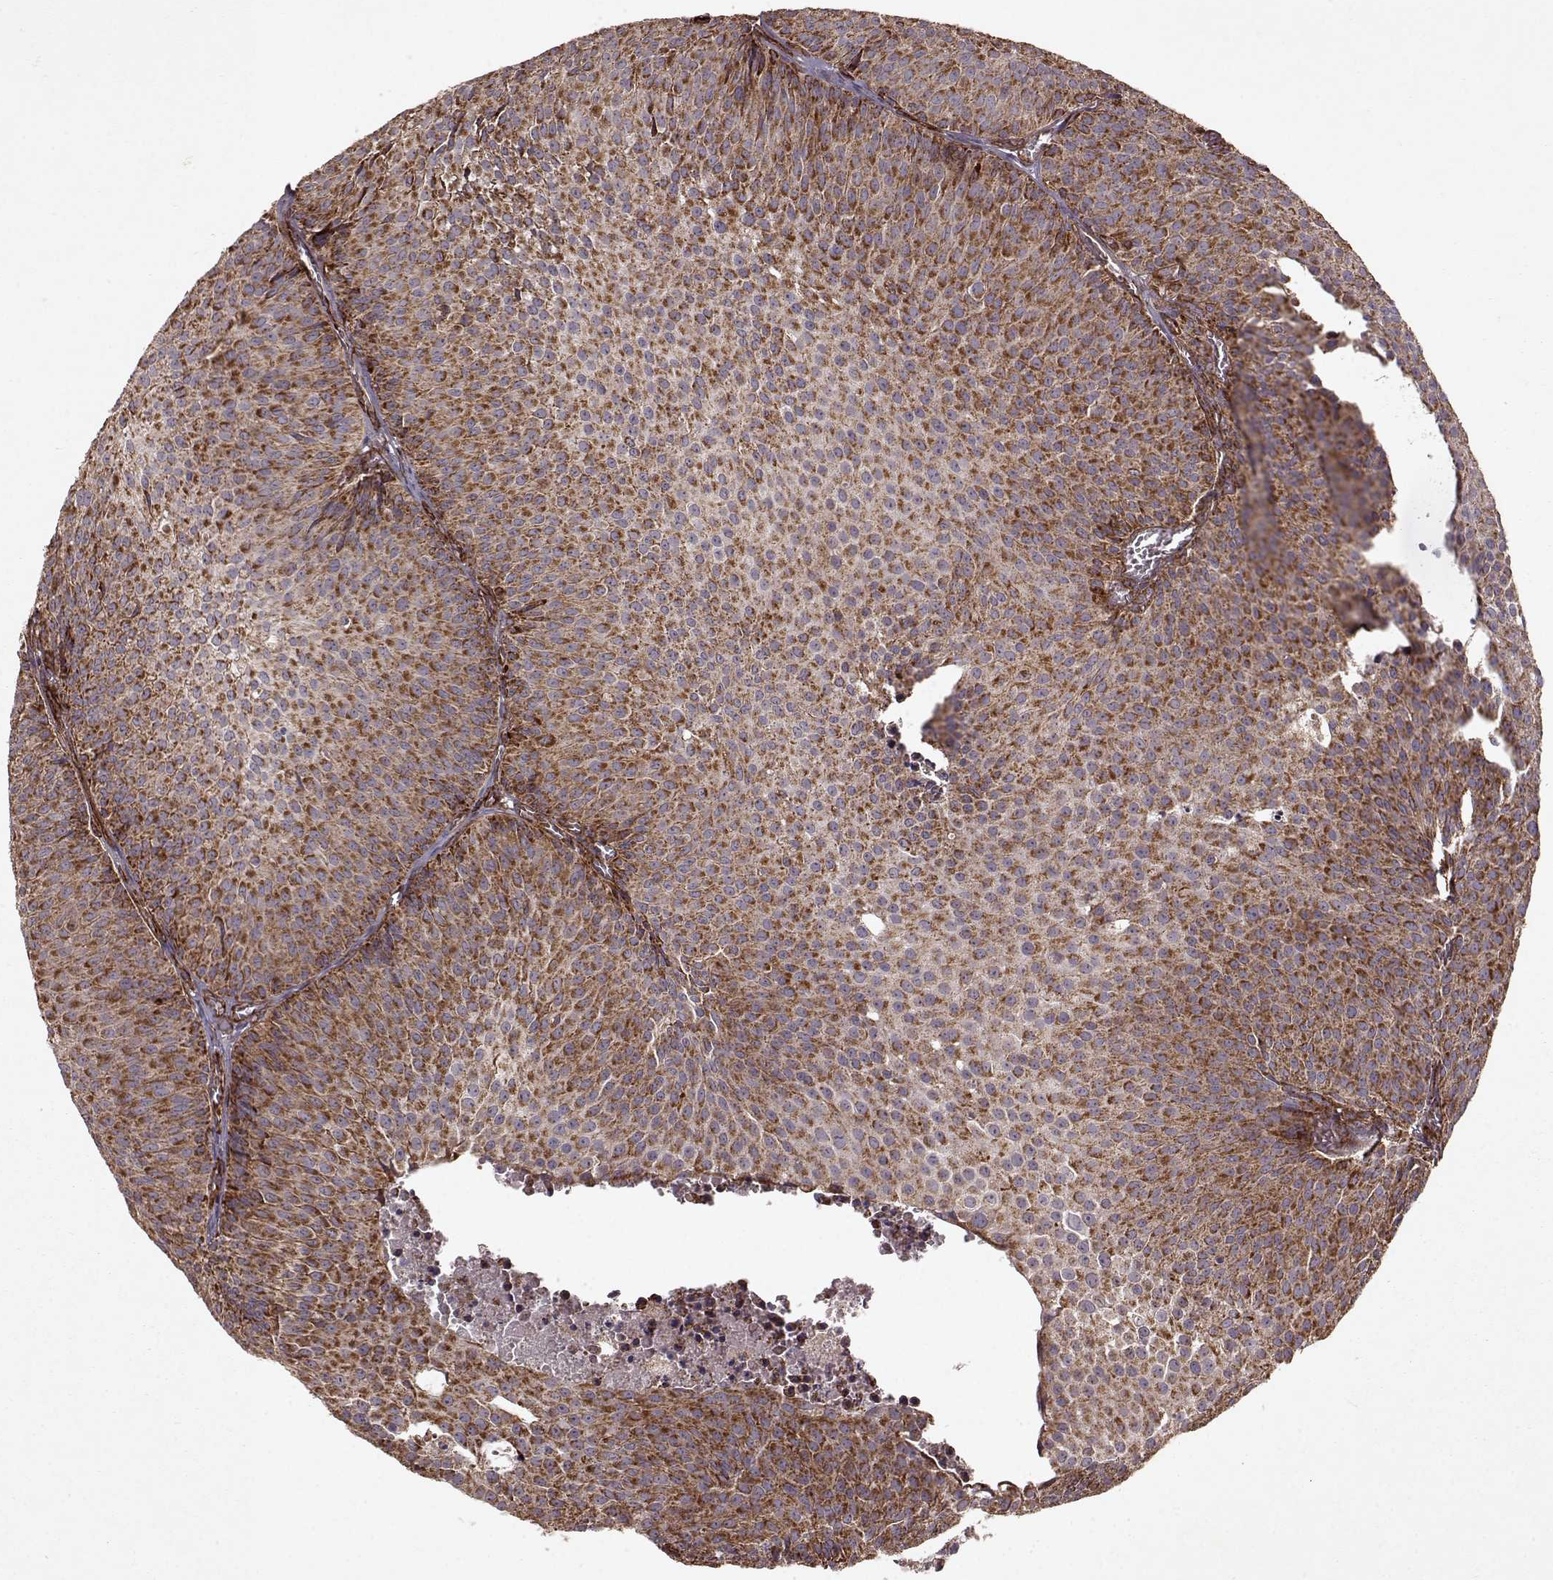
{"staining": {"intensity": "strong", "quantity": "25%-75%", "location": "cytoplasmic/membranous"}, "tissue": "urothelial cancer", "cell_type": "Tumor cells", "image_type": "cancer", "snomed": [{"axis": "morphology", "description": "Urothelial carcinoma, Low grade"}, {"axis": "topography", "description": "Urinary bladder"}], "caption": "Immunohistochemistry image of urothelial carcinoma (low-grade) stained for a protein (brown), which exhibits high levels of strong cytoplasmic/membranous positivity in about 25%-75% of tumor cells.", "gene": "FXN", "patient": {"sex": "male", "age": 63}}